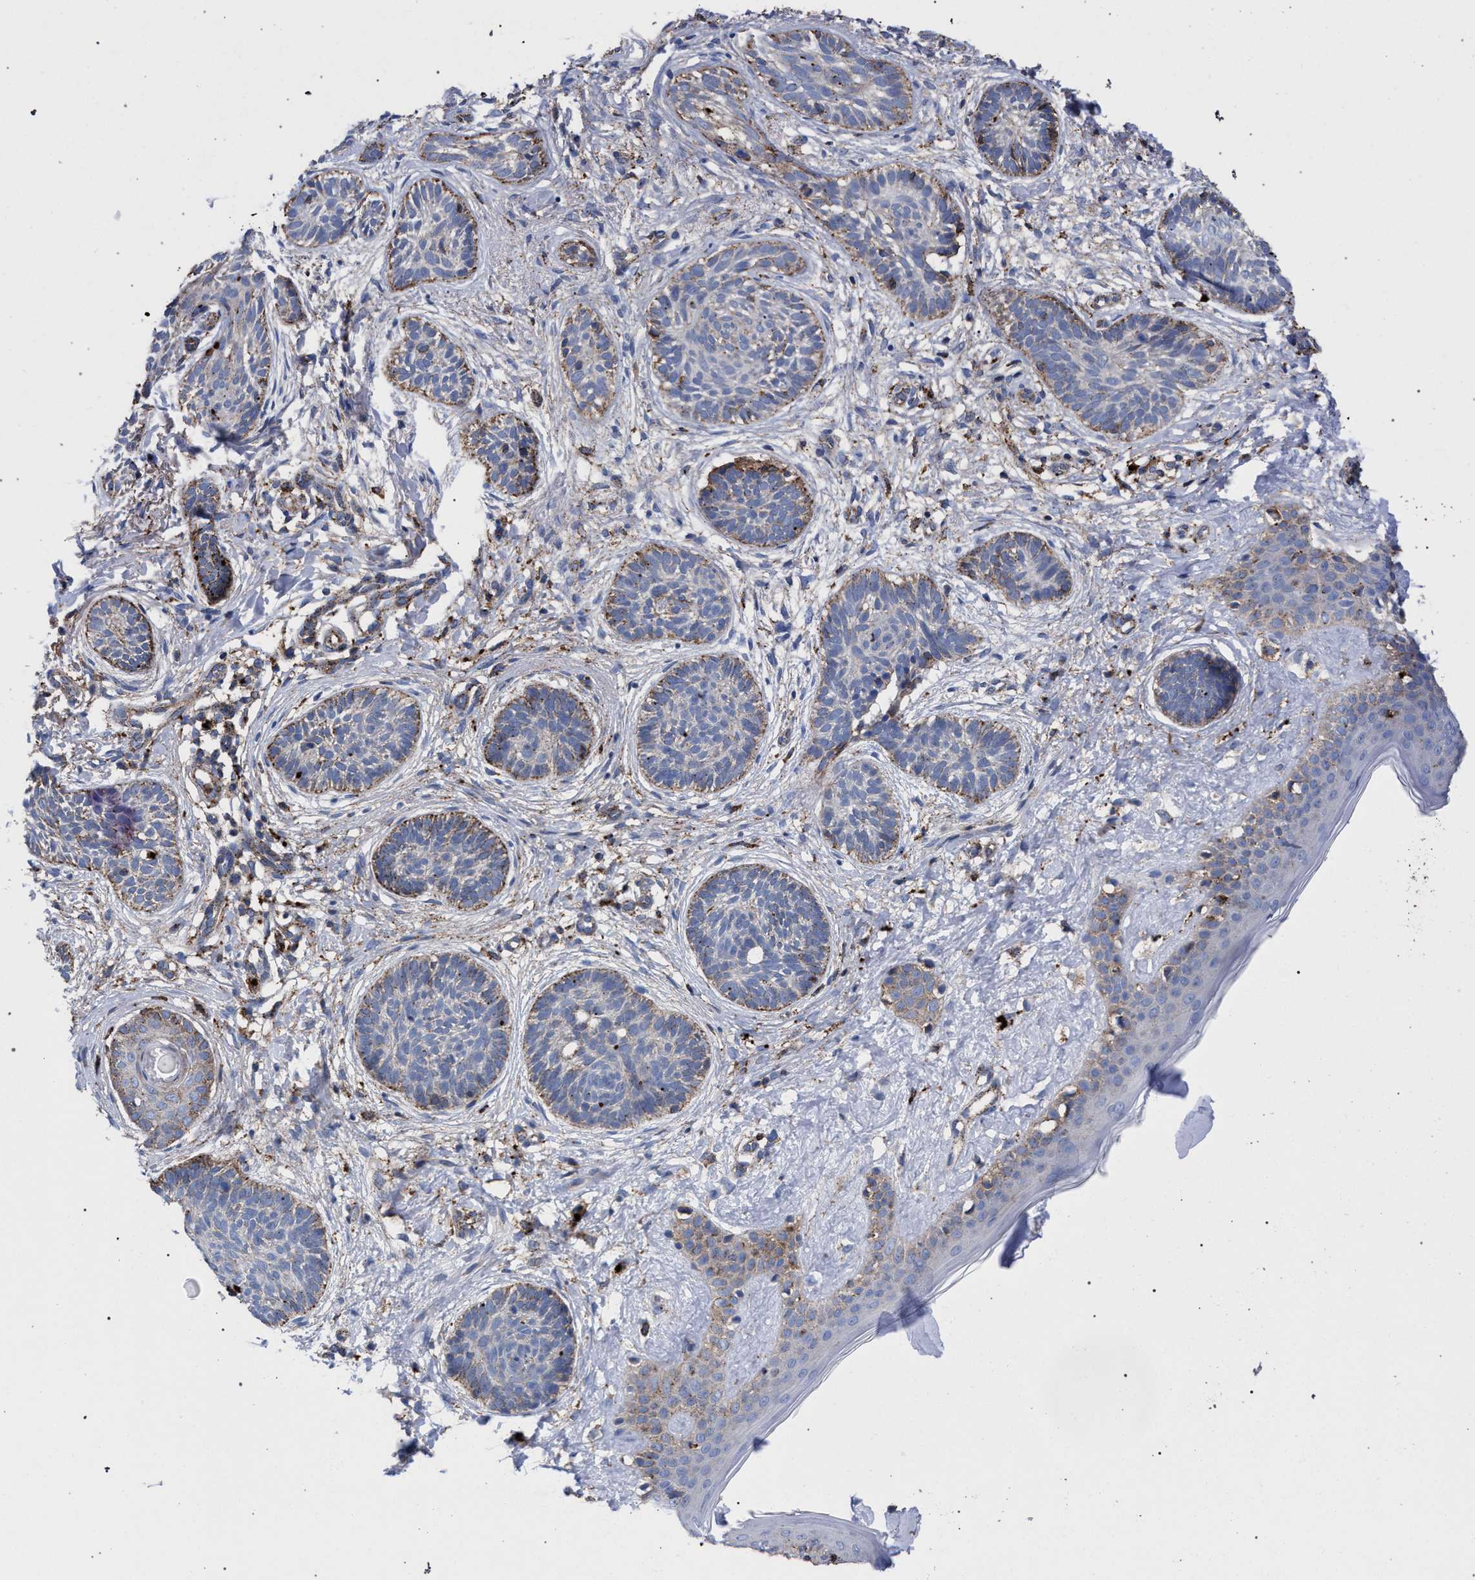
{"staining": {"intensity": "moderate", "quantity": "<25%", "location": "cytoplasmic/membranous"}, "tissue": "skin cancer", "cell_type": "Tumor cells", "image_type": "cancer", "snomed": [{"axis": "morphology", "description": "Normal tissue, NOS"}, {"axis": "morphology", "description": "Basal cell carcinoma"}, {"axis": "topography", "description": "Skin"}], "caption": "Protein expression analysis of human skin basal cell carcinoma reveals moderate cytoplasmic/membranous expression in about <25% of tumor cells.", "gene": "PPT1", "patient": {"sex": "male", "age": 63}}